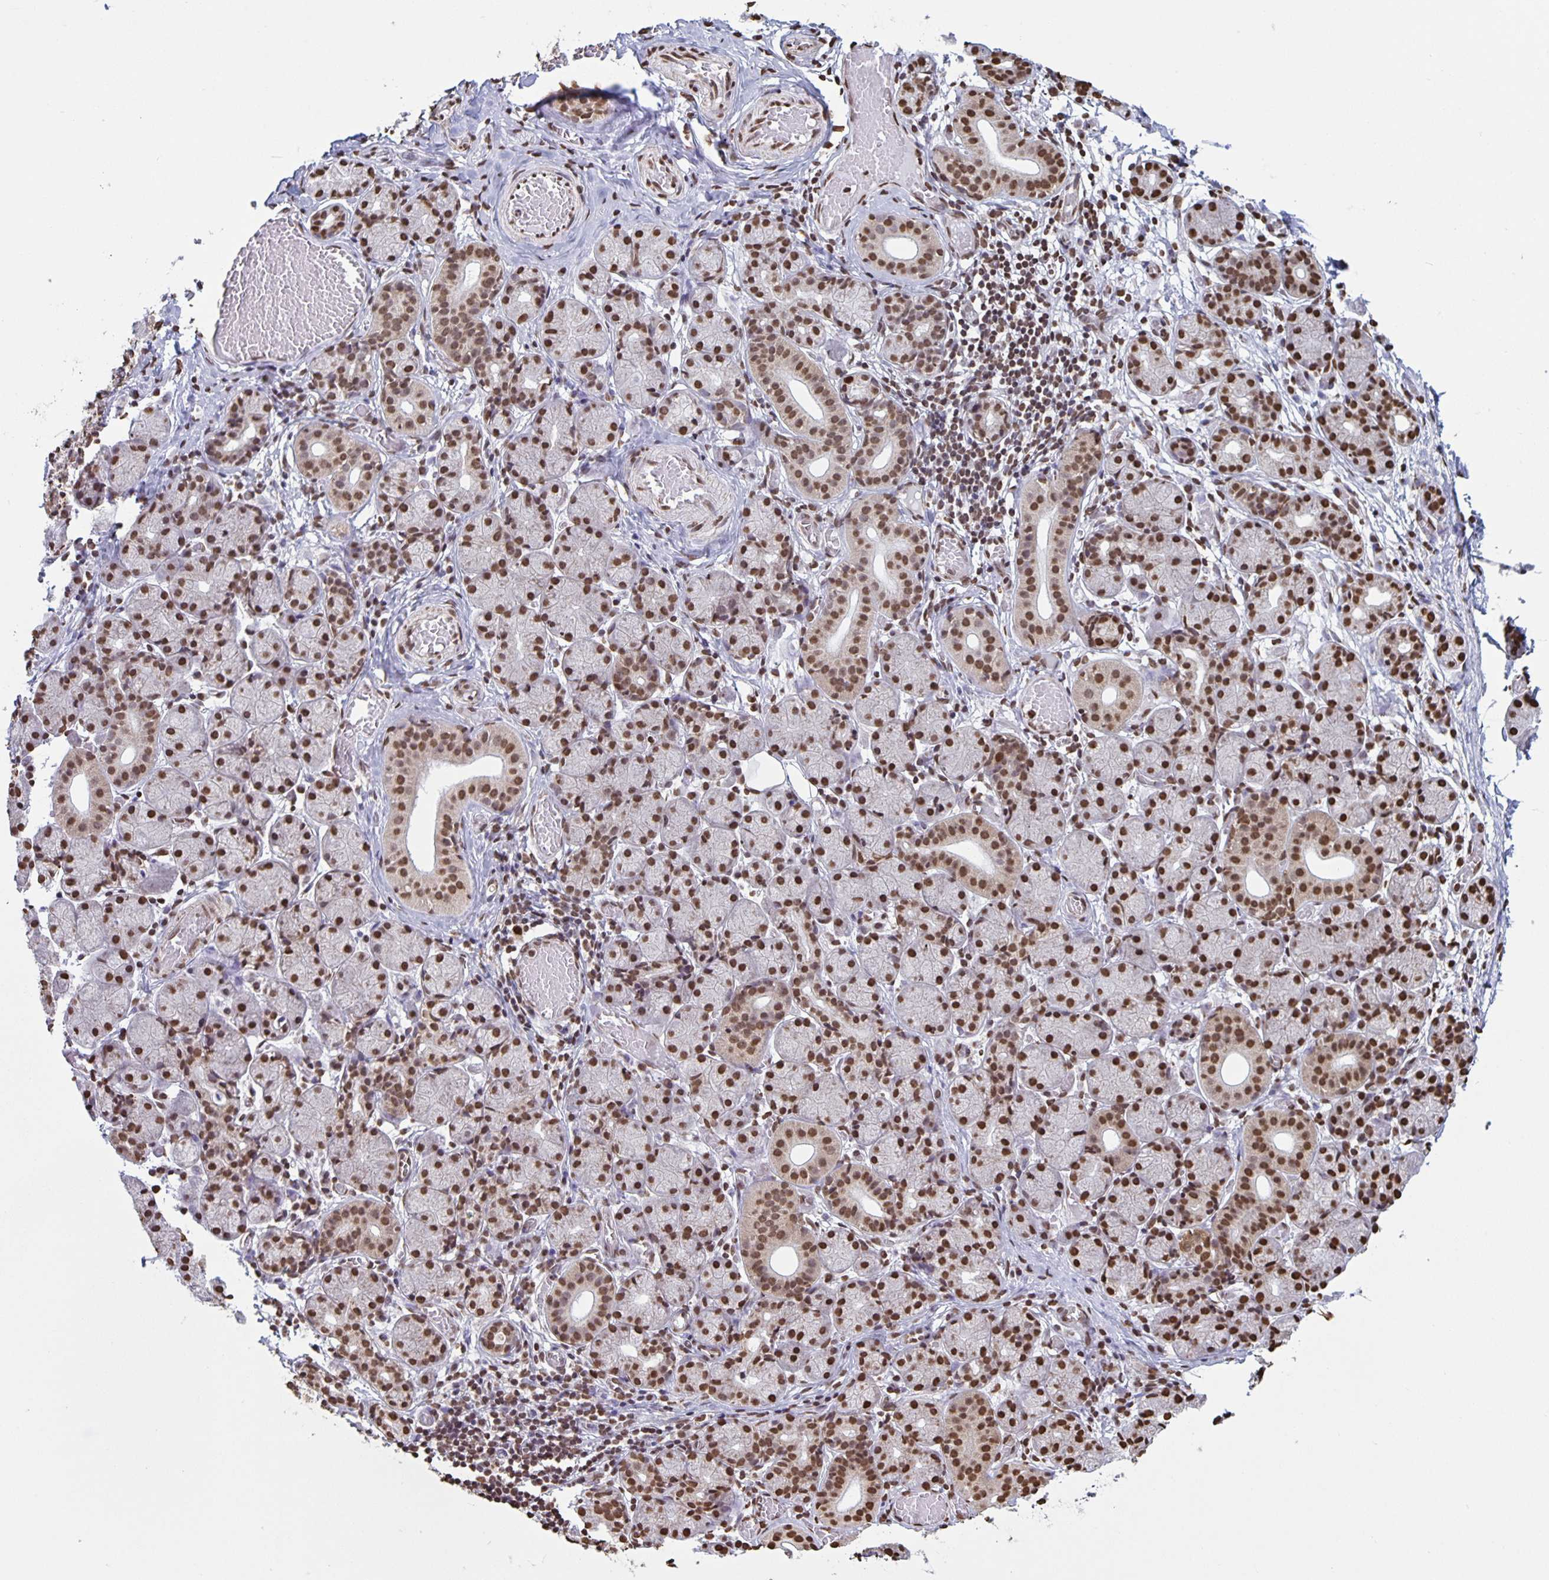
{"staining": {"intensity": "strong", "quantity": ">75%", "location": "nuclear"}, "tissue": "salivary gland", "cell_type": "Glandular cells", "image_type": "normal", "snomed": [{"axis": "morphology", "description": "Normal tissue, NOS"}, {"axis": "topography", "description": "Salivary gland"}], "caption": "An immunohistochemistry (IHC) micrograph of normal tissue is shown. Protein staining in brown labels strong nuclear positivity in salivary gland within glandular cells.", "gene": "DUT", "patient": {"sex": "female", "age": 24}}